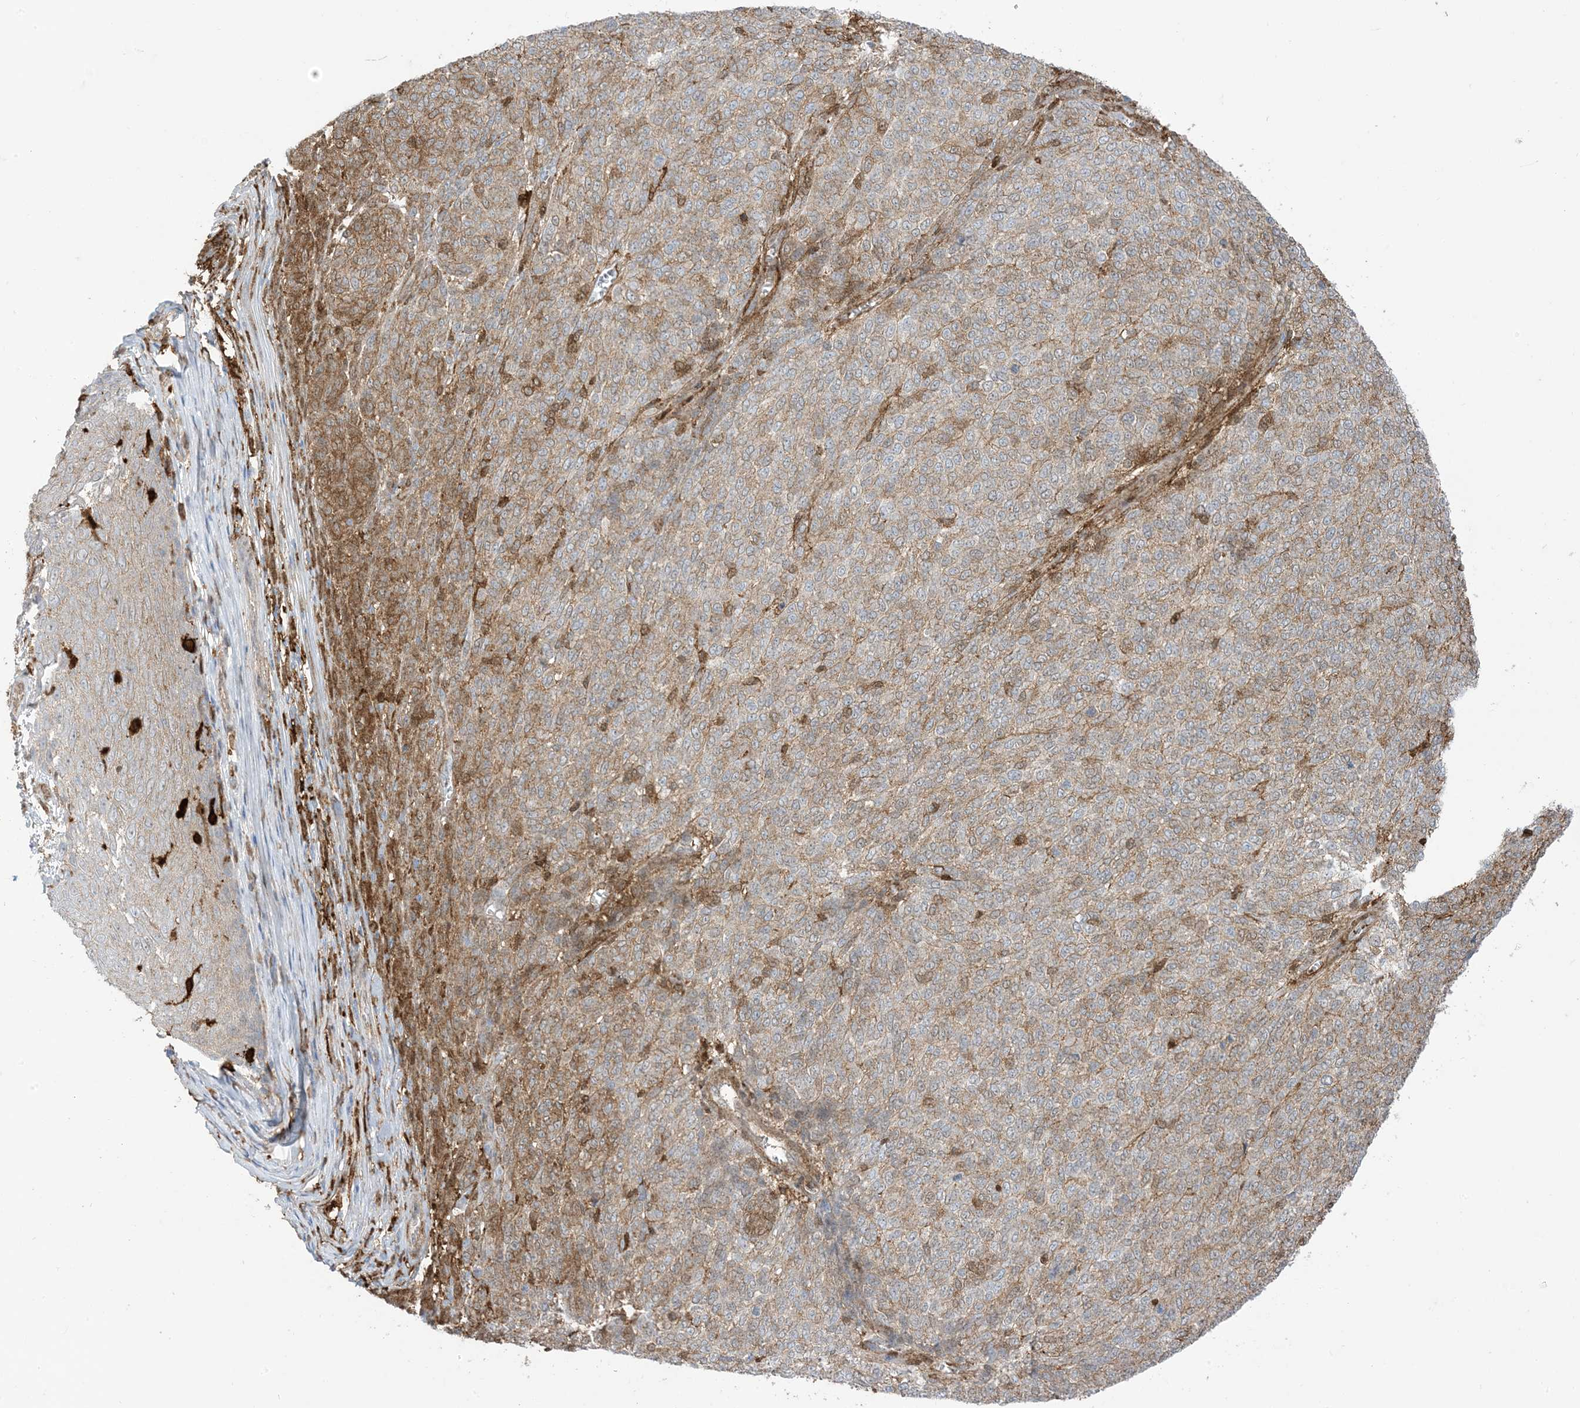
{"staining": {"intensity": "moderate", "quantity": "25%-75%", "location": "cytoplasmic/membranous"}, "tissue": "melanoma", "cell_type": "Tumor cells", "image_type": "cancer", "snomed": [{"axis": "morphology", "description": "Malignant melanoma, NOS"}, {"axis": "topography", "description": "Skin"}], "caption": "Immunohistochemistry (IHC) photomicrograph of neoplastic tissue: human melanoma stained using IHC reveals medium levels of moderate protein expression localized specifically in the cytoplasmic/membranous of tumor cells, appearing as a cytoplasmic/membranous brown color.", "gene": "GSN", "patient": {"sex": "male", "age": 49}}